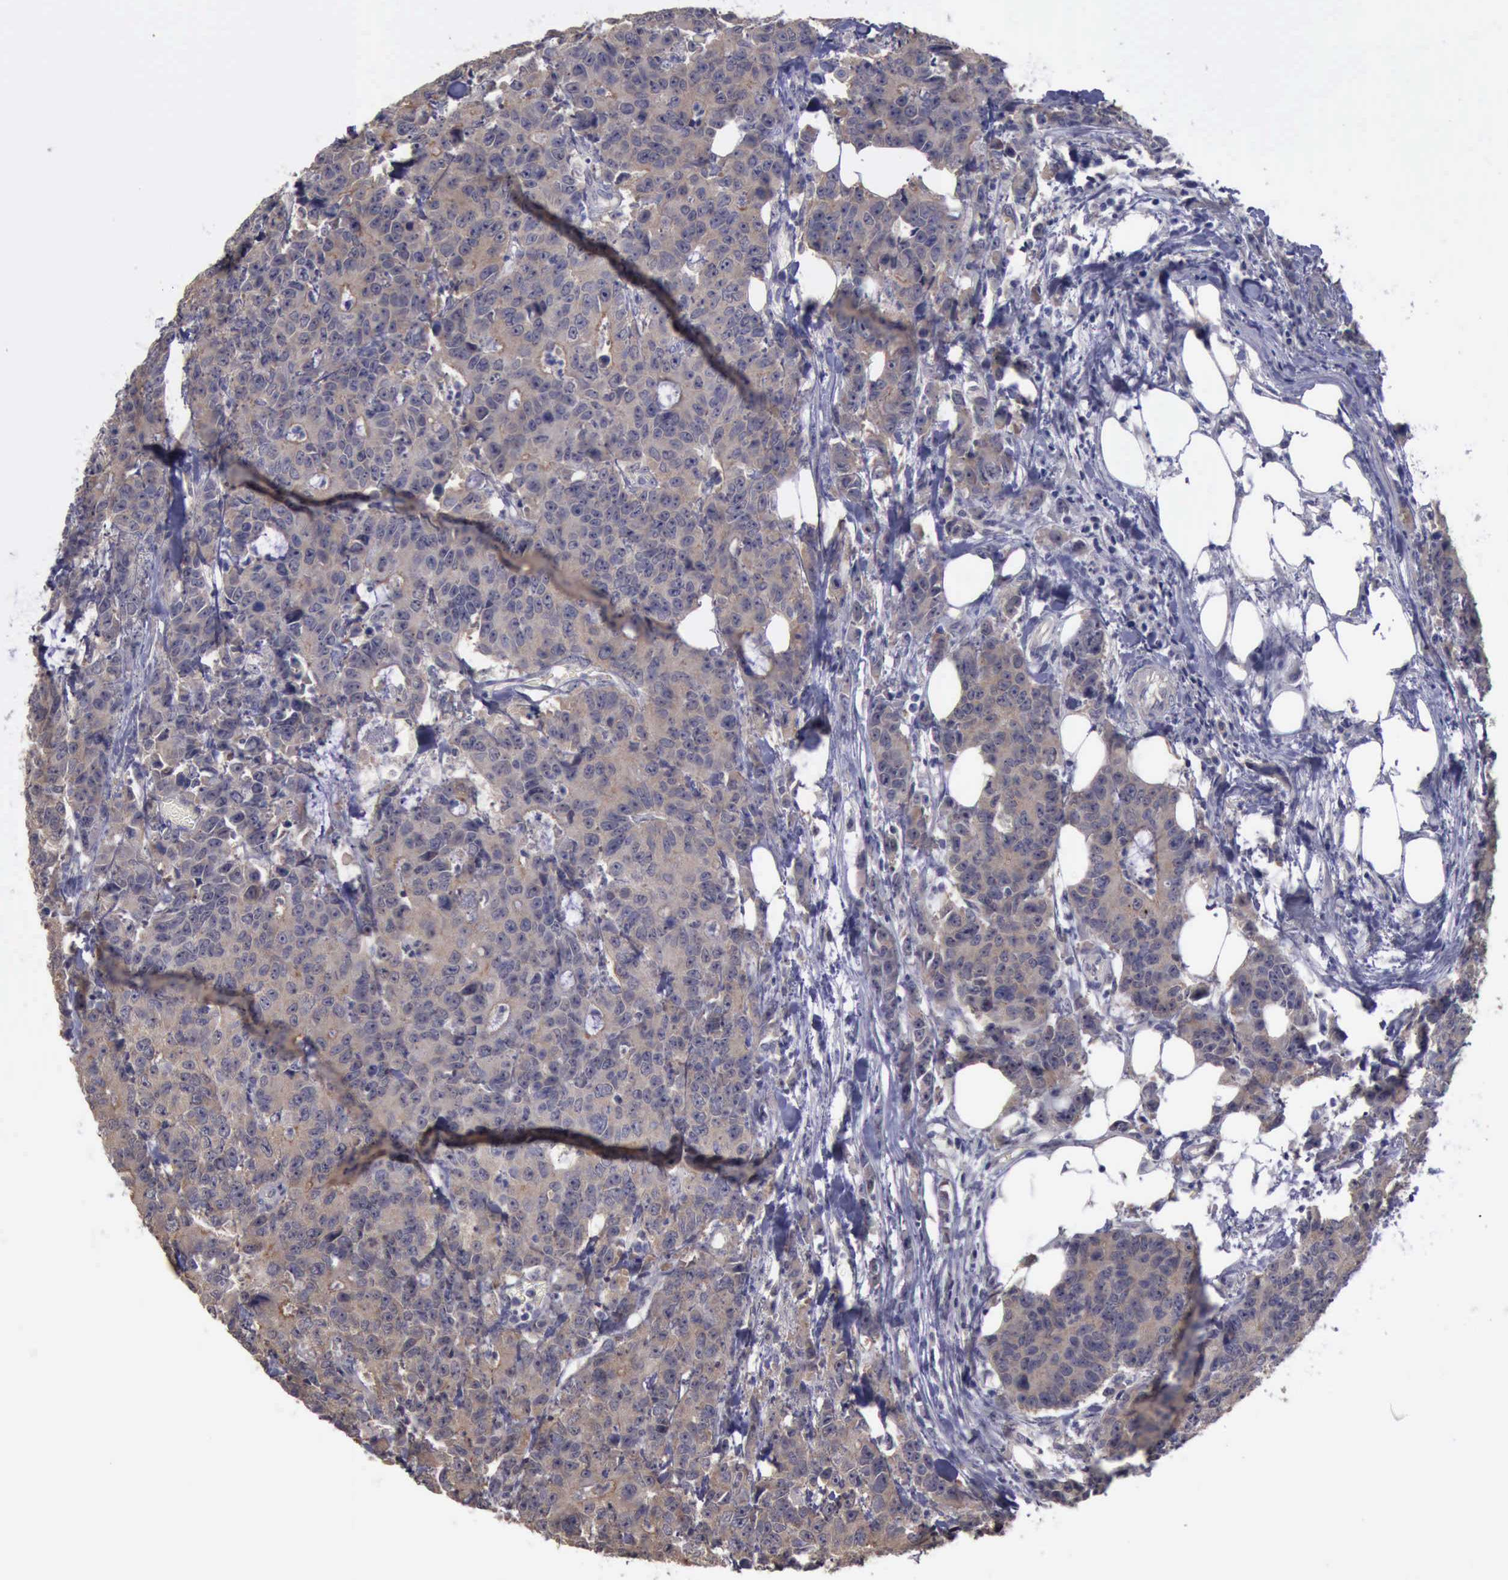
{"staining": {"intensity": "weak", "quantity": ">75%", "location": "cytoplasmic/membranous"}, "tissue": "colorectal cancer", "cell_type": "Tumor cells", "image_type": "cancer", "snomed": [{"axis": "morphology", "description": "Adenocarcinoma, NOS"}, {"axis": "topography", "description": "Colon"}], "caption": "Immunohistochemistry (IHC) (DAB) staining of colorectal adenocarcinoma displays weak cytoplasmic/membranous protein positivity in approximately >75% of tumor cells.", "gene": "PHKA1", "patient": {"sex": "female", "age": 86}}